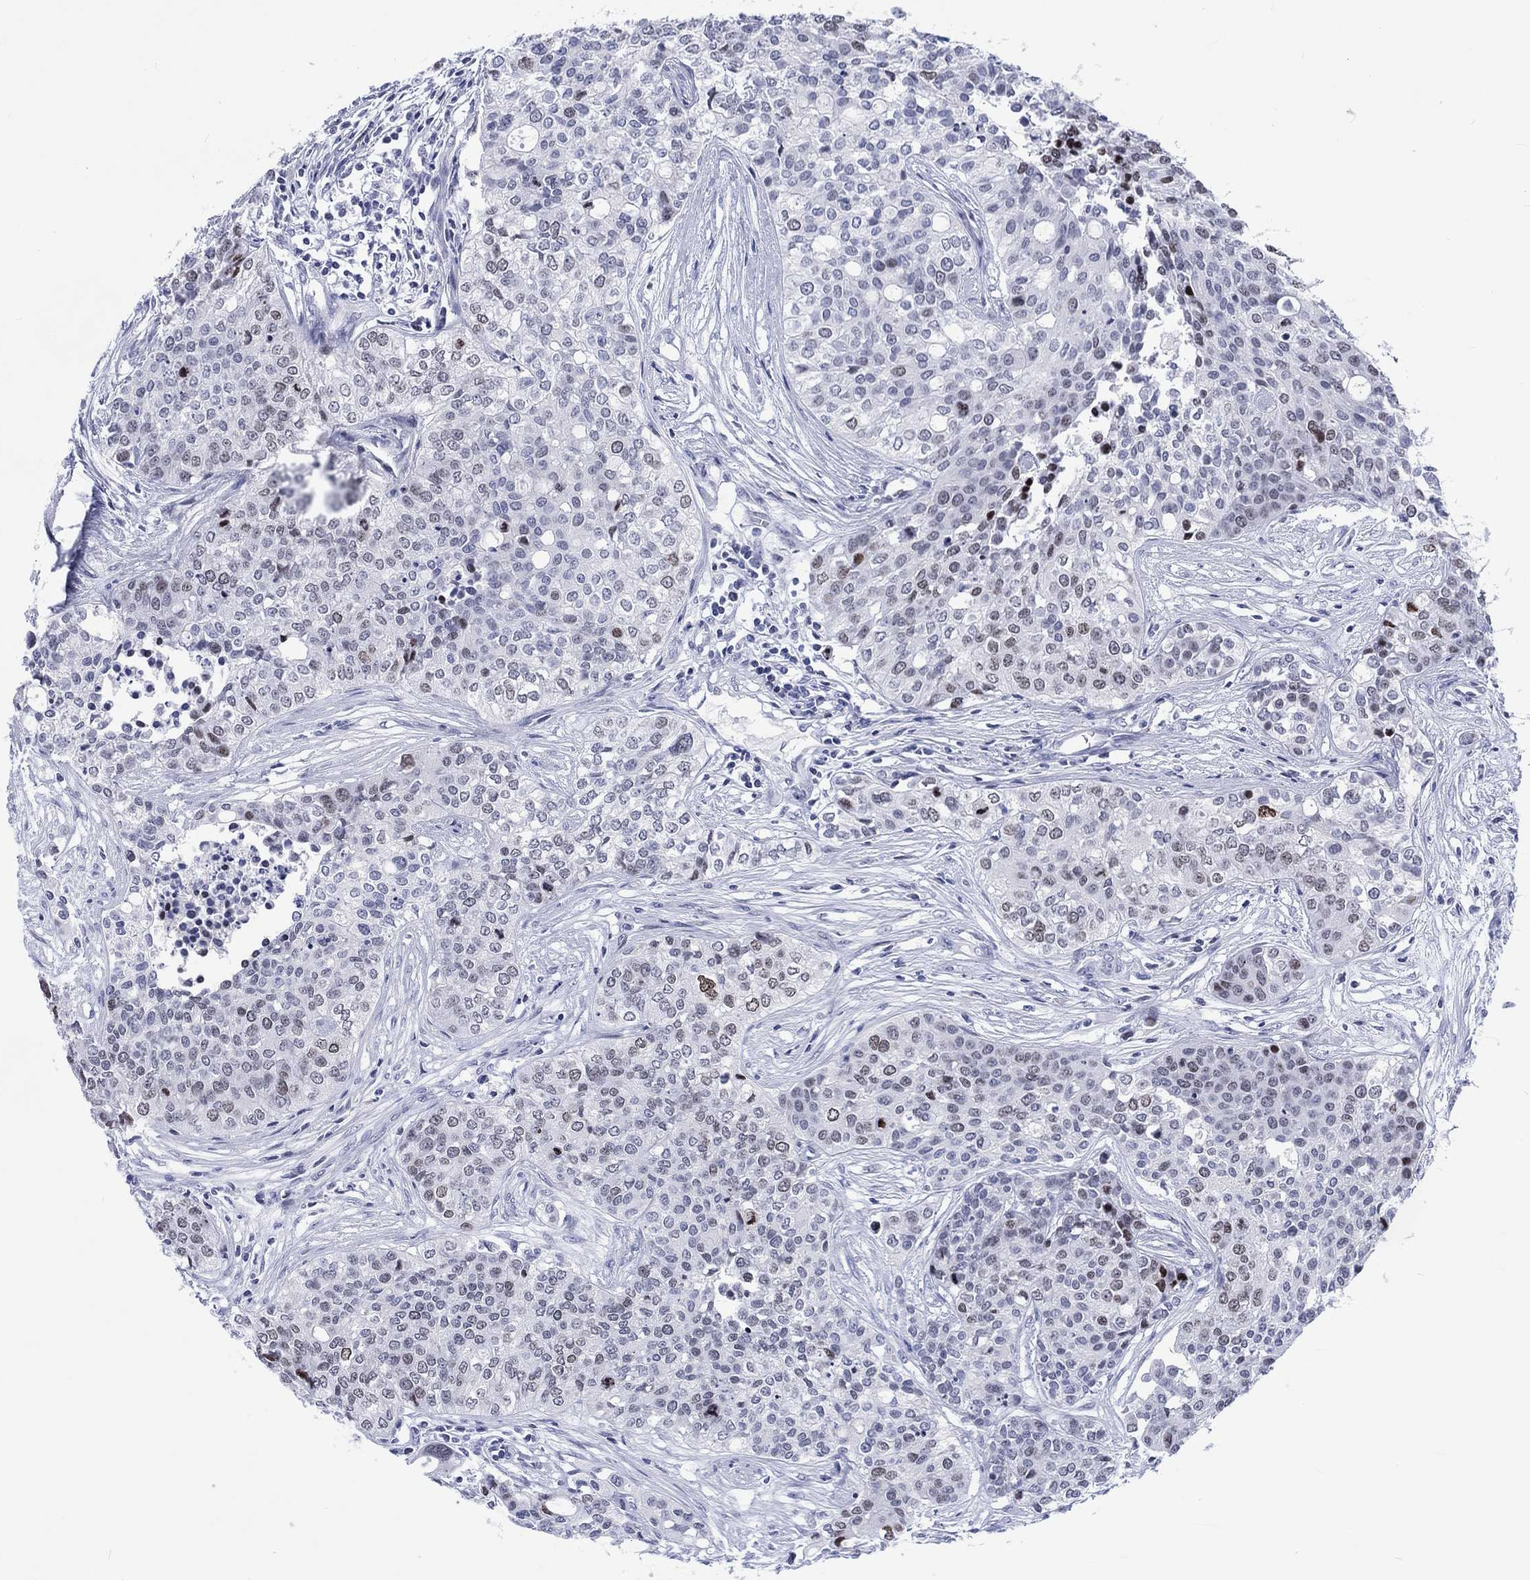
{"staining": {"intensity": "moderate", "quantity": "<25%", "location": "nuclear"}, "tissue": "carcinoid", "cell_type": "Tumor cells", "image_type": "cancer", "snomed": [{"axis": "morphology", "description": "Carcinoid, malignant, NOS"}, {"axis": "topography", "description": "Colon"}], "caption": "Carcinoid (malignant) tissue exhibits moderate nuclear positivity in about <25% of tumor cells, visualized by immunohistochemistry.", "gene": "CDCA2", "patient": {"sex": "male", "age": 81}}